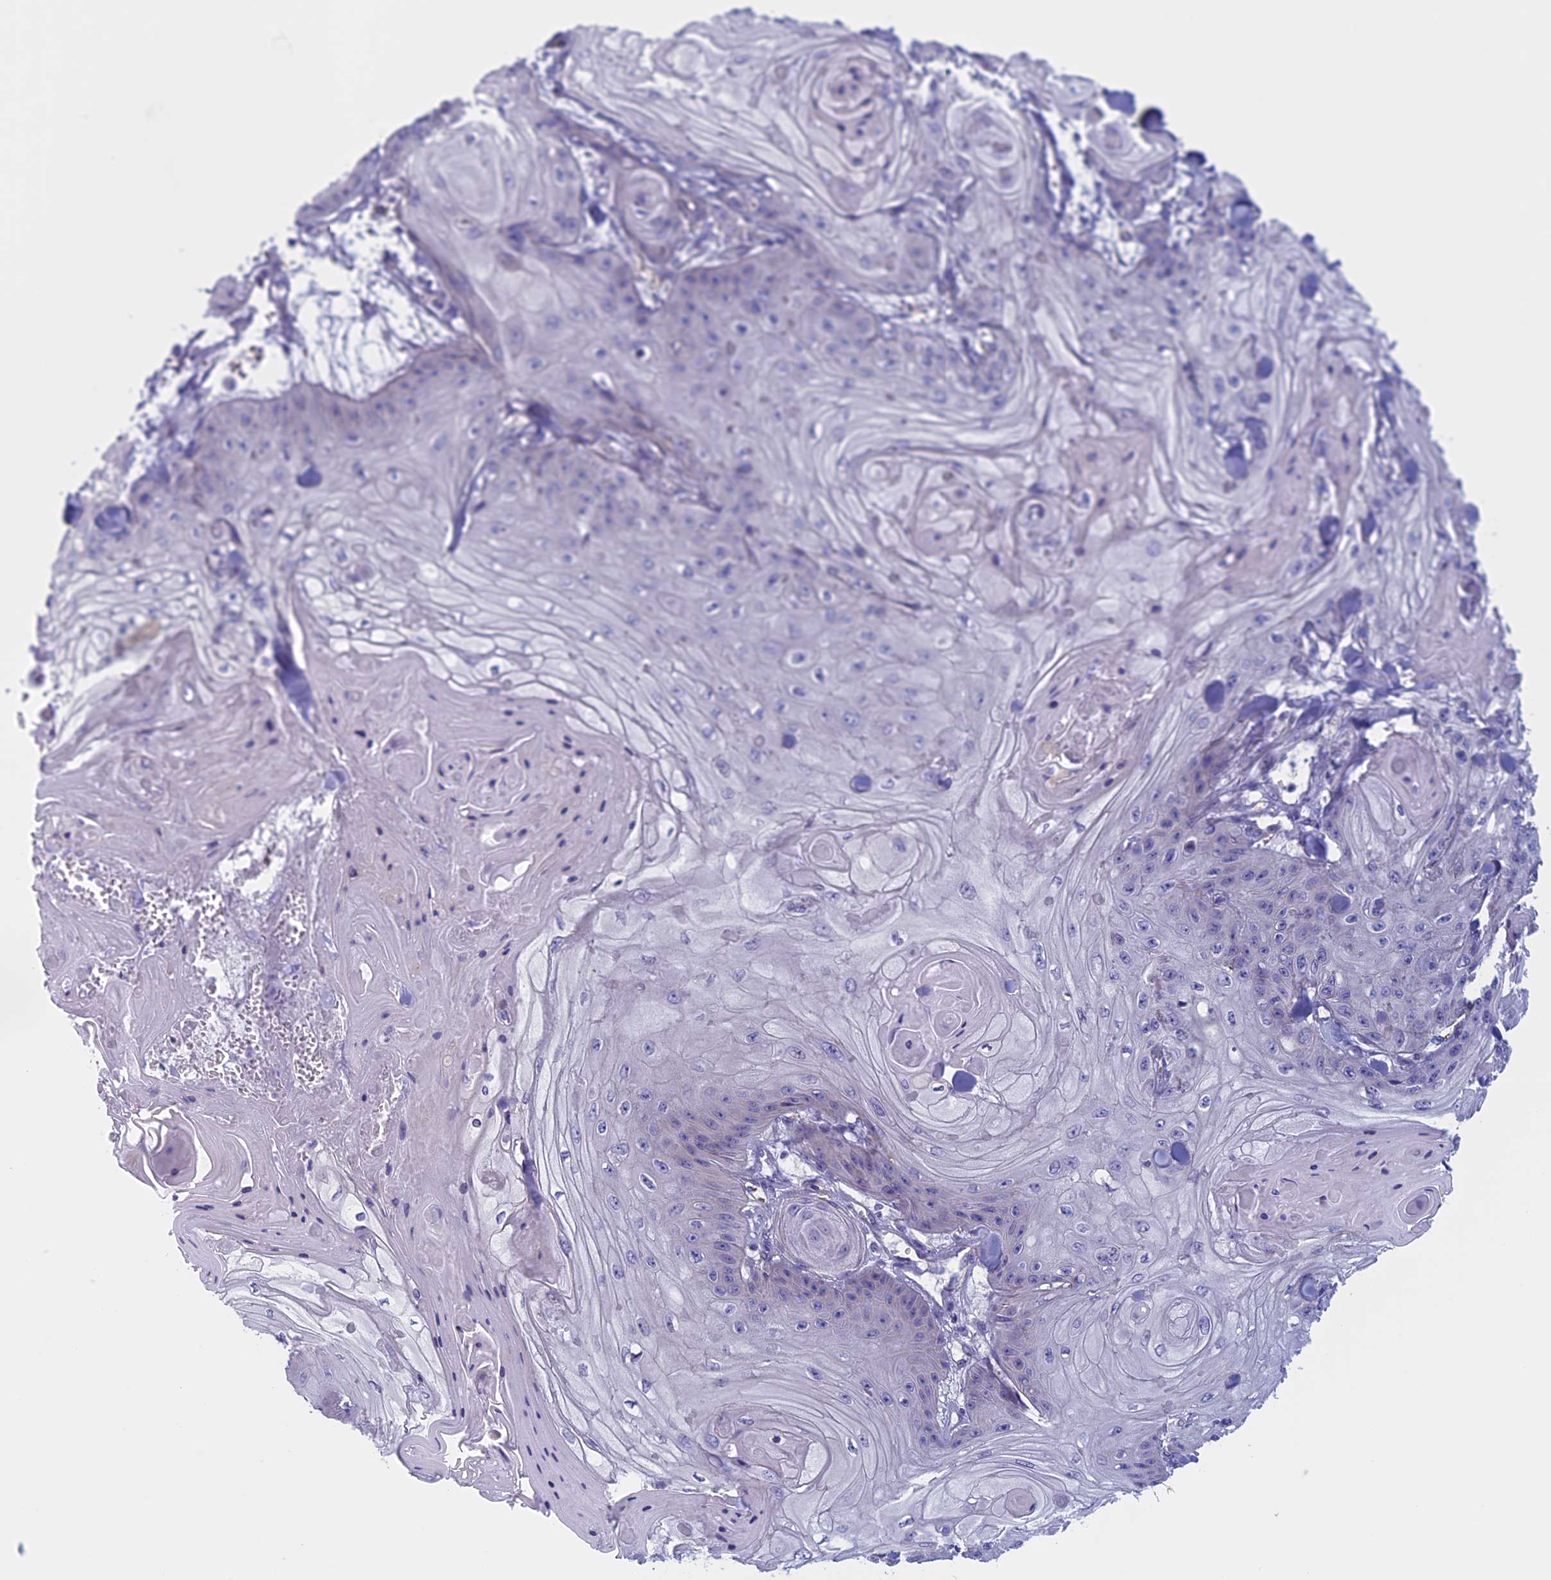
{"staining": {"intensity": "negative", "quantity": "none", "location": "none"}, "tissue": "skin cancer", "cell_type": "Tumor cells", "image_type": "cancer", "snomed": [{"axis": "morphology", "description": "Squamous cell carcinoma, NOS"}, {"axis": "topography", "description": "Skin"}], "caption": "A high-resolution image shows IHC staining of skin squamous cell carcinoma, which demonstrates no significant staining in tumor cells.", "gene": "CNOT6L", "patient": {"sex": "male", "age": 74}}